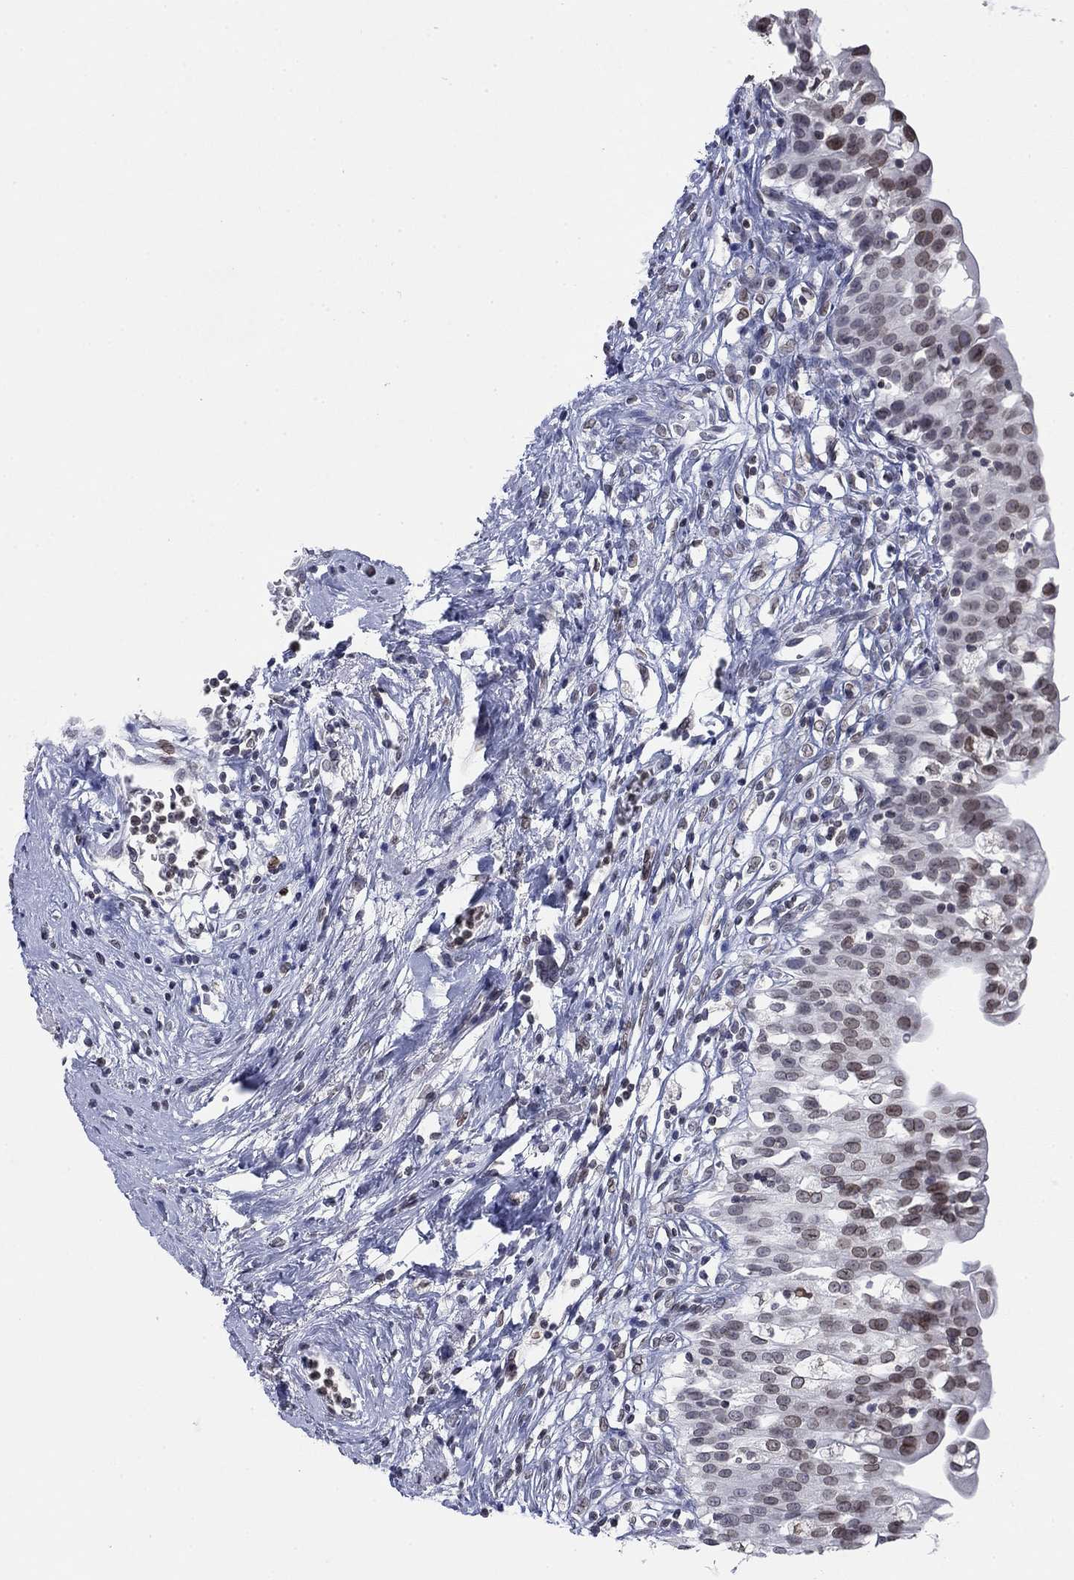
{"staining": {"intensity": "strong", "quantity": "<25%", "location": "nuclear"}, "tissue": "urinary bladder", "cell_type": "Urothelial cells", "image_type": "normal", "snomed": [{"axis": "morphology", "description": "Normal tissue, NOS"}, {"axis": "topography", "description": "Urinary bladder"}], "caption": "Protein staining of benign urinary bladder exhibits strong nuclear staining in about <25% of urothelial cells.", "gene": "TOR1AIP1", "patient": {"sex": "male", "age": 76}}